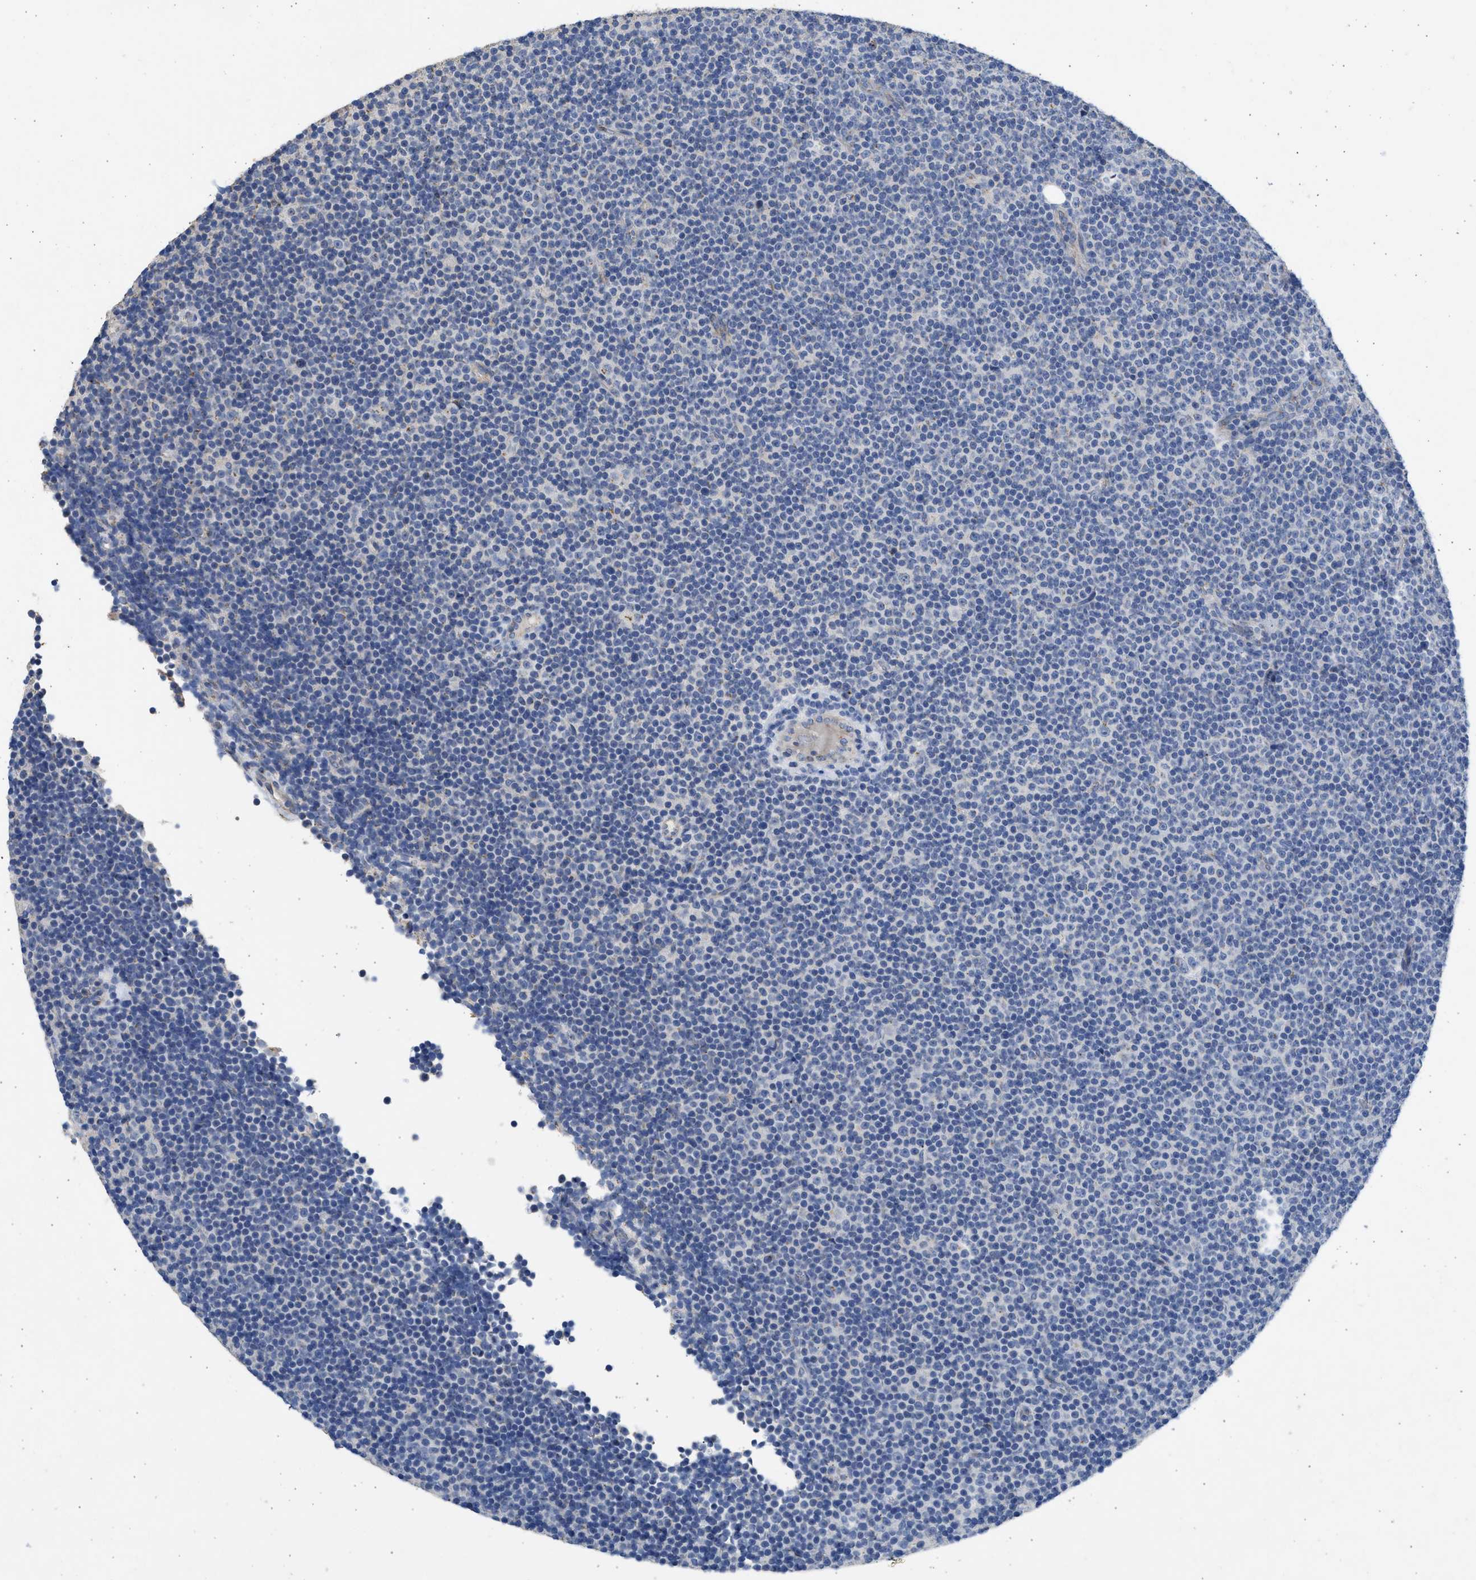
{"staining": {"intensity": "negative", "quantity": "none", "location": "none"}, "tissue": "lymphoma", "cell_type": "Tumor cells", "image_type": "cancer", "snomed": [{"axis": "morphology", "description": "Malignant lymphoma, non-Hodgkin's type, Low grade"}, {"axis": "topography", "description": "Lymph node"}], "caption": "Tumor cells show no significant protein expression in lymphoma.", "gene": "IPO8", "patient": {"sex": "female", "age": 67}}